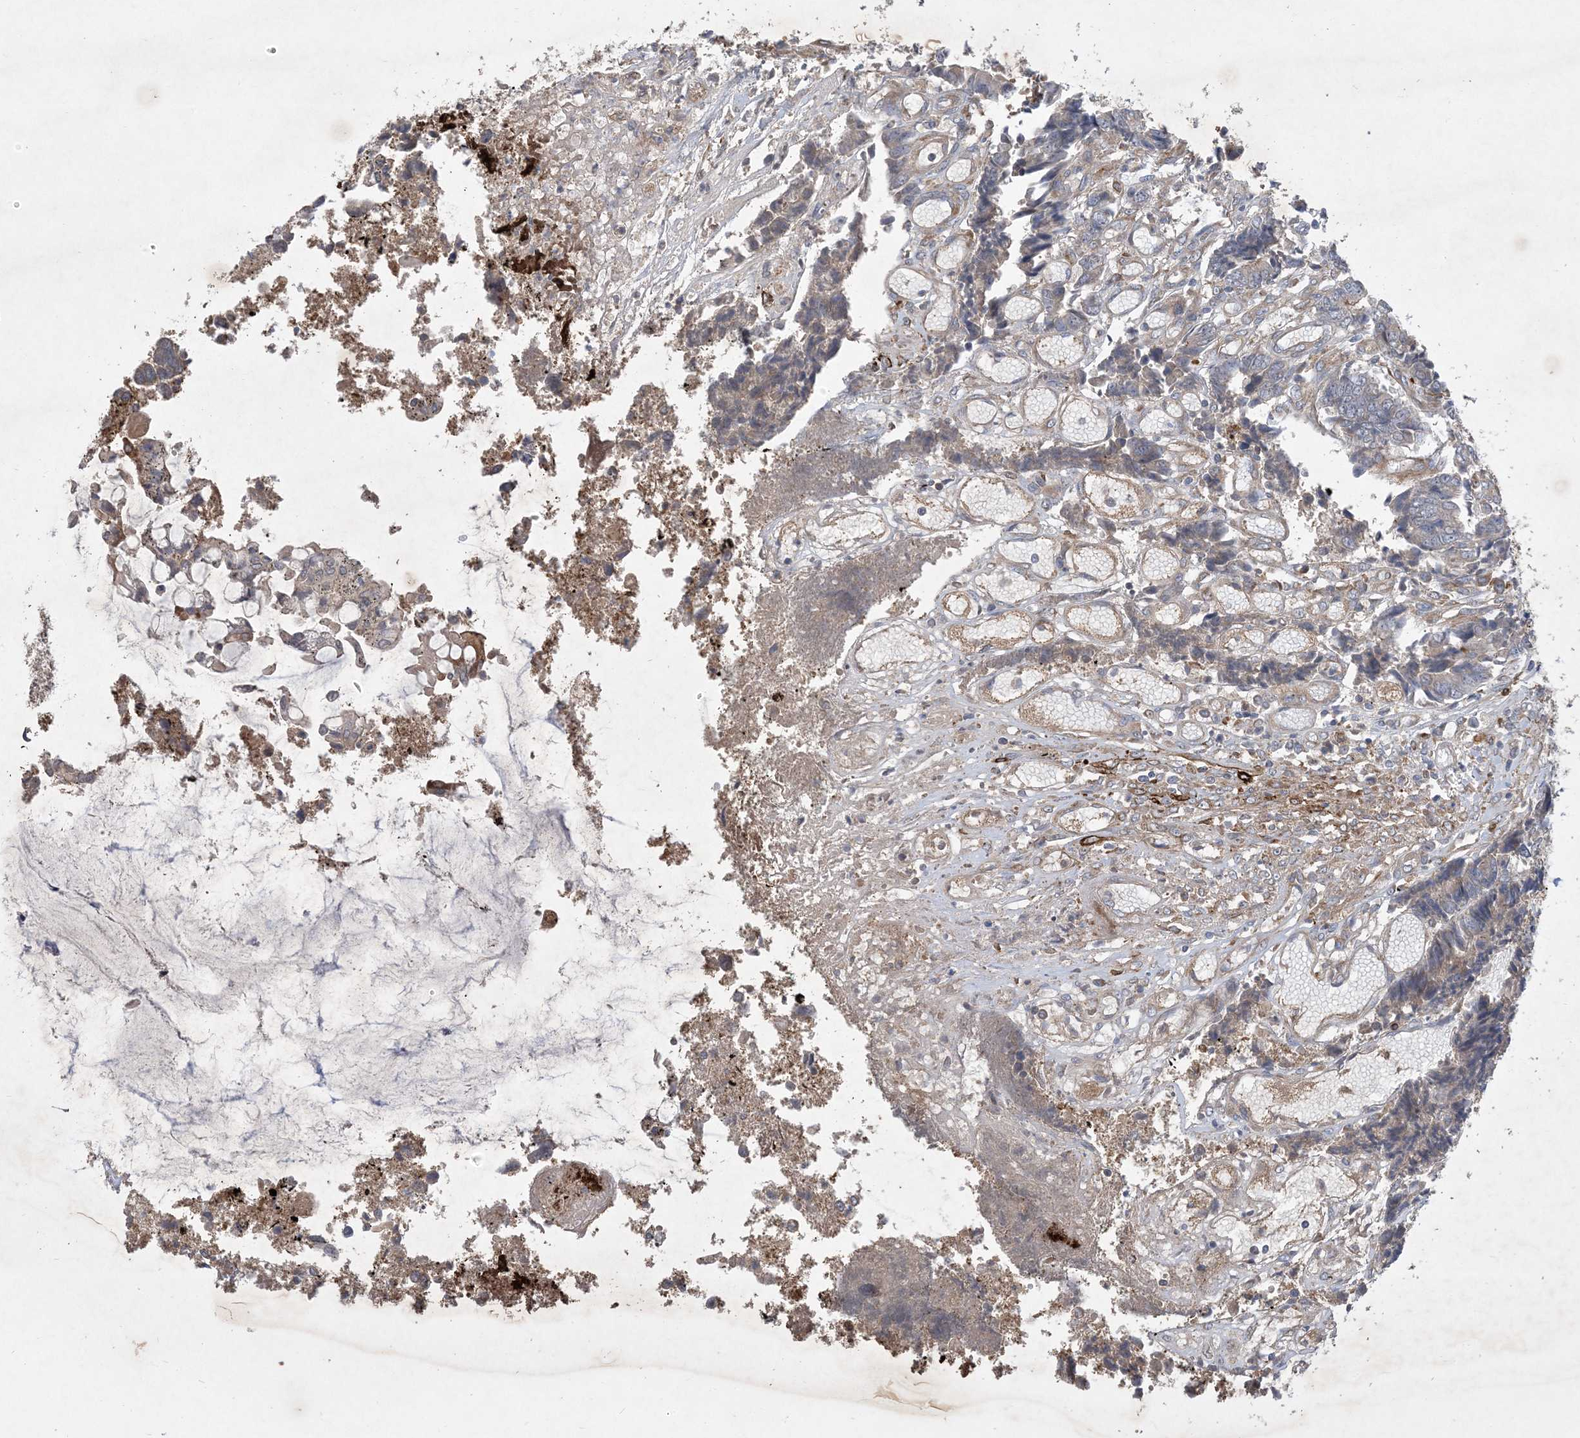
{"staining": {"intensity": "weak", "quantity": "<25%", "location": "cytoplasmic/membranous"}, "tissue": "colorectal cancer", "cell_type": "Tumor cells", "image_type": "cancer", "snomed": [{"axis": "morphology", "description": "Adenocarcinoma, NOS"}, {"axis": "topography", "description": "Rectum"}], "caption": "Histopathology image shows no significant protein expression in tumor cells of colorectal cancer. (DAB immunohistochemistry, high magnification).", "gene": "MASP2", "patient": {"sex": "male", "age": 84}}